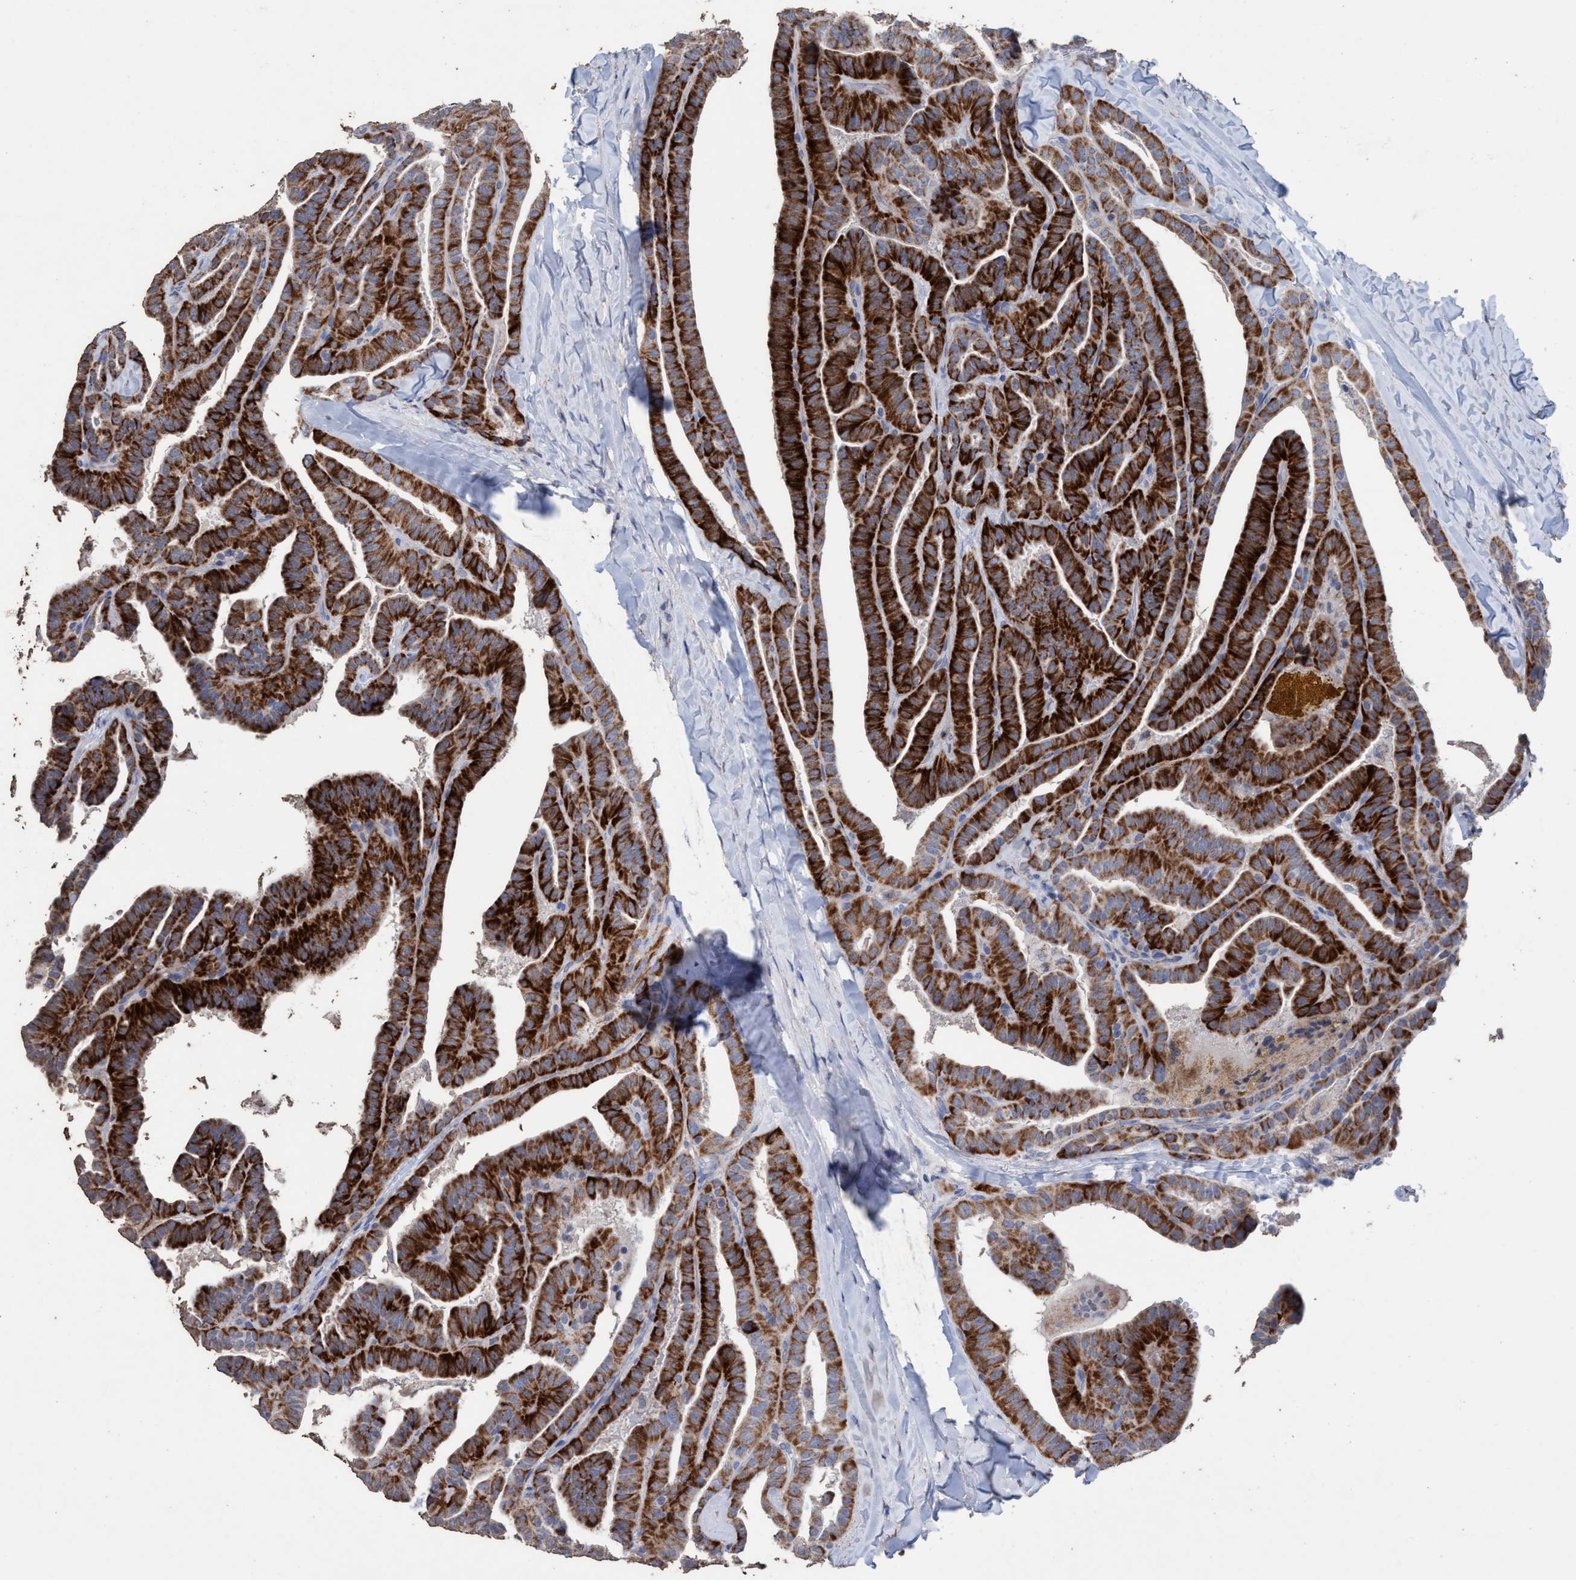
{"staining": {"intensity": "strong", "quantity": ">75%", "location": "cytoplasmic/membranous"}, "tissue": "thyroid cancer", "cell_type": "Tumor cells", "image_type": "cancer", "snomed": [{"axis": "morphology", "description": "Papillary adenocarcinoma, NOS"}, {"axis": "topography", "description": "Thyroid gland"}], "caption": "Brown immunohistochemical staining in papillary adenocarcinoma (thyroid) displays strong cytoplasmic/membranous expression in approximately >75% of tumor cells.", "gene": "RSAD1", "patient": {"sex": "male", "age": 77}}